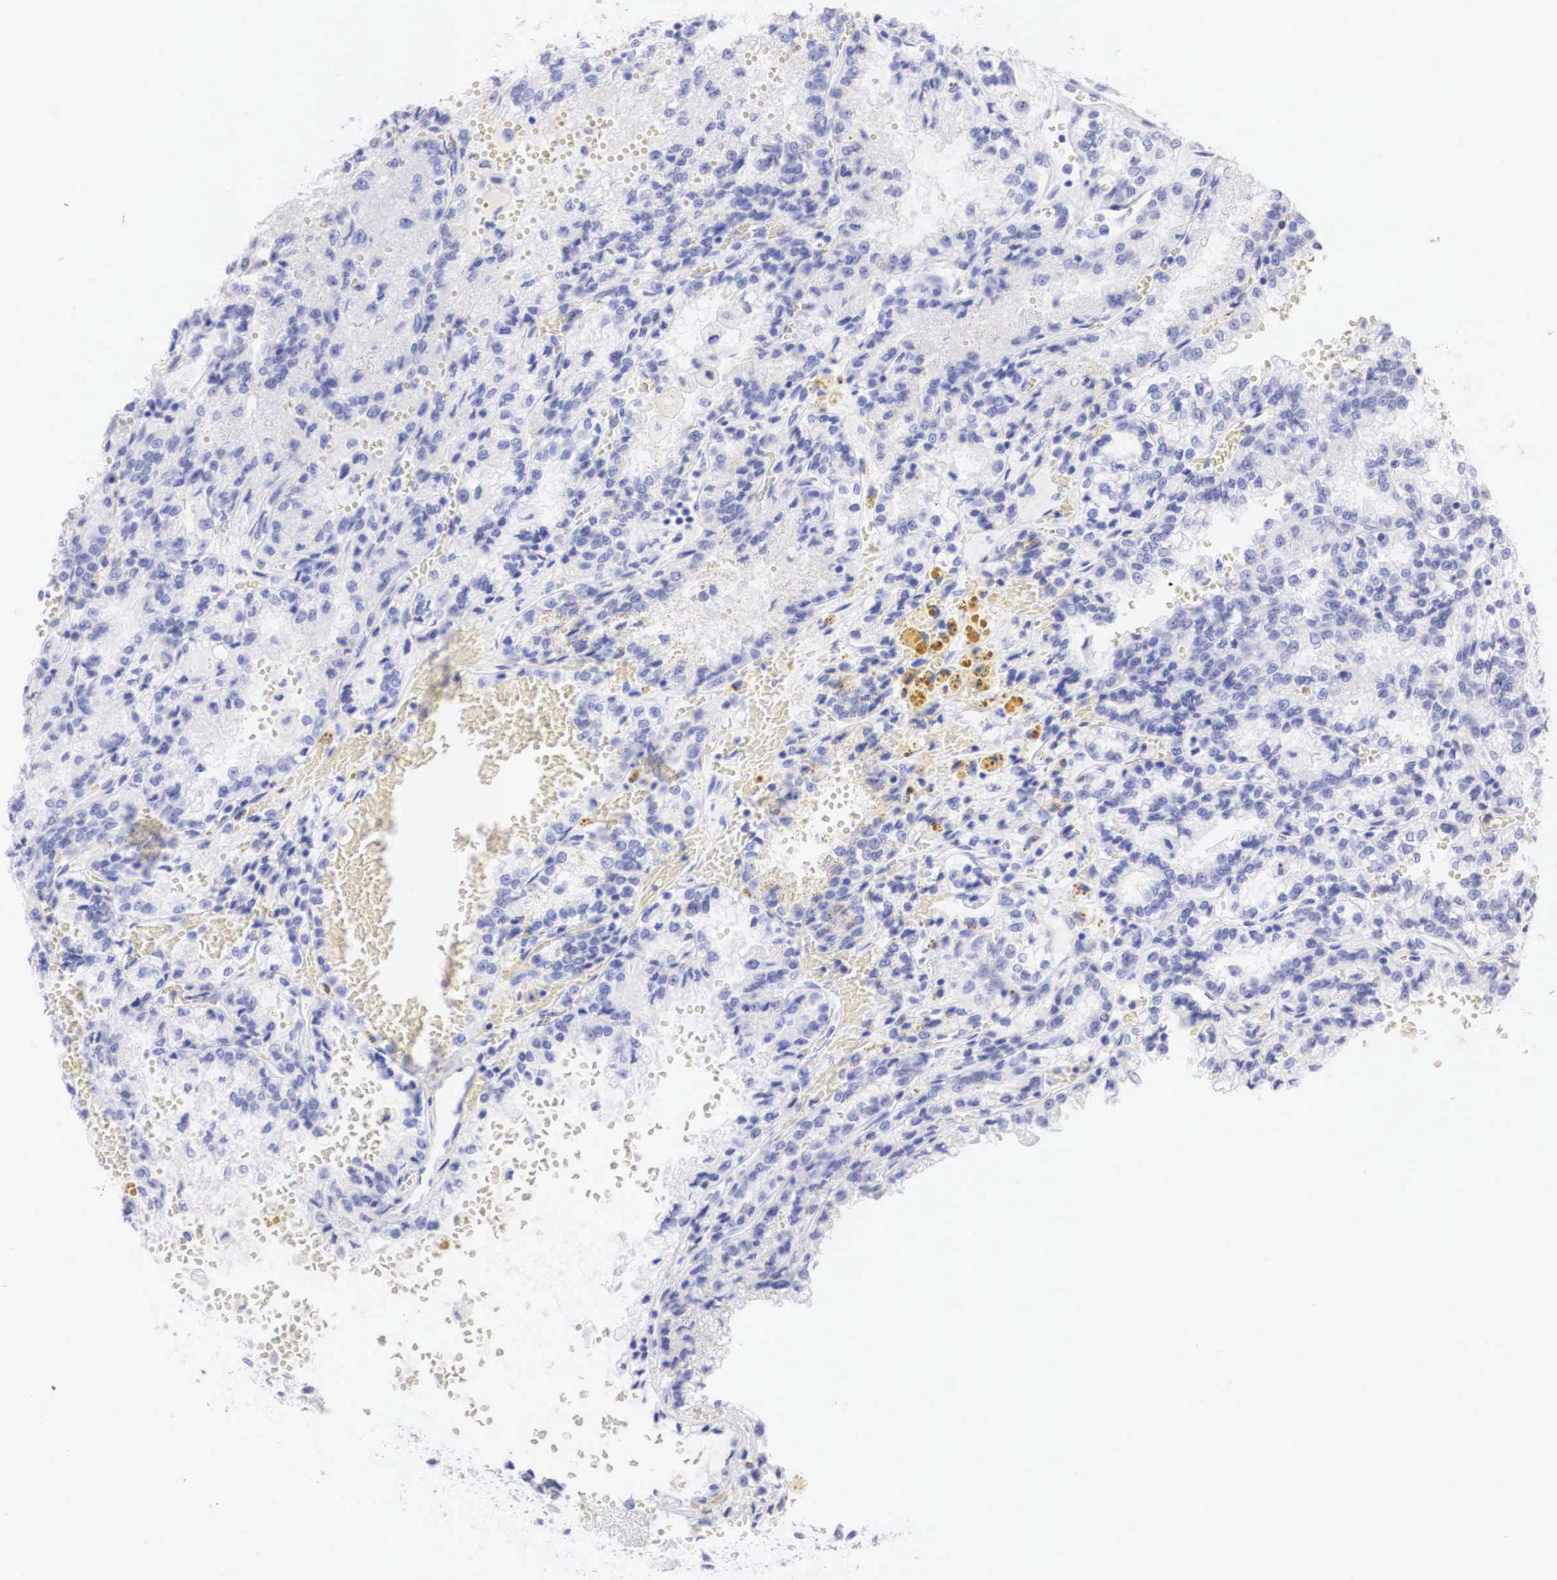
{"staining": {"intensity": "negative", "quantity": "none", "location": "none"}, "tissue": "renal cancer", "cell_type": "Tumor cells", "image_type": "cancer", "snomed": [{"axis": "morphology", "description": "Adenocarcinoma, NOS"}, {"axis": "topography", "description": "Kidney"}], "caption": "Micrograph shows no significant protein expression in tumor cells of renal cancer (adenocarcinoma).", "gene": "TYR", "patient": {"sex": "female", "age": 56}}